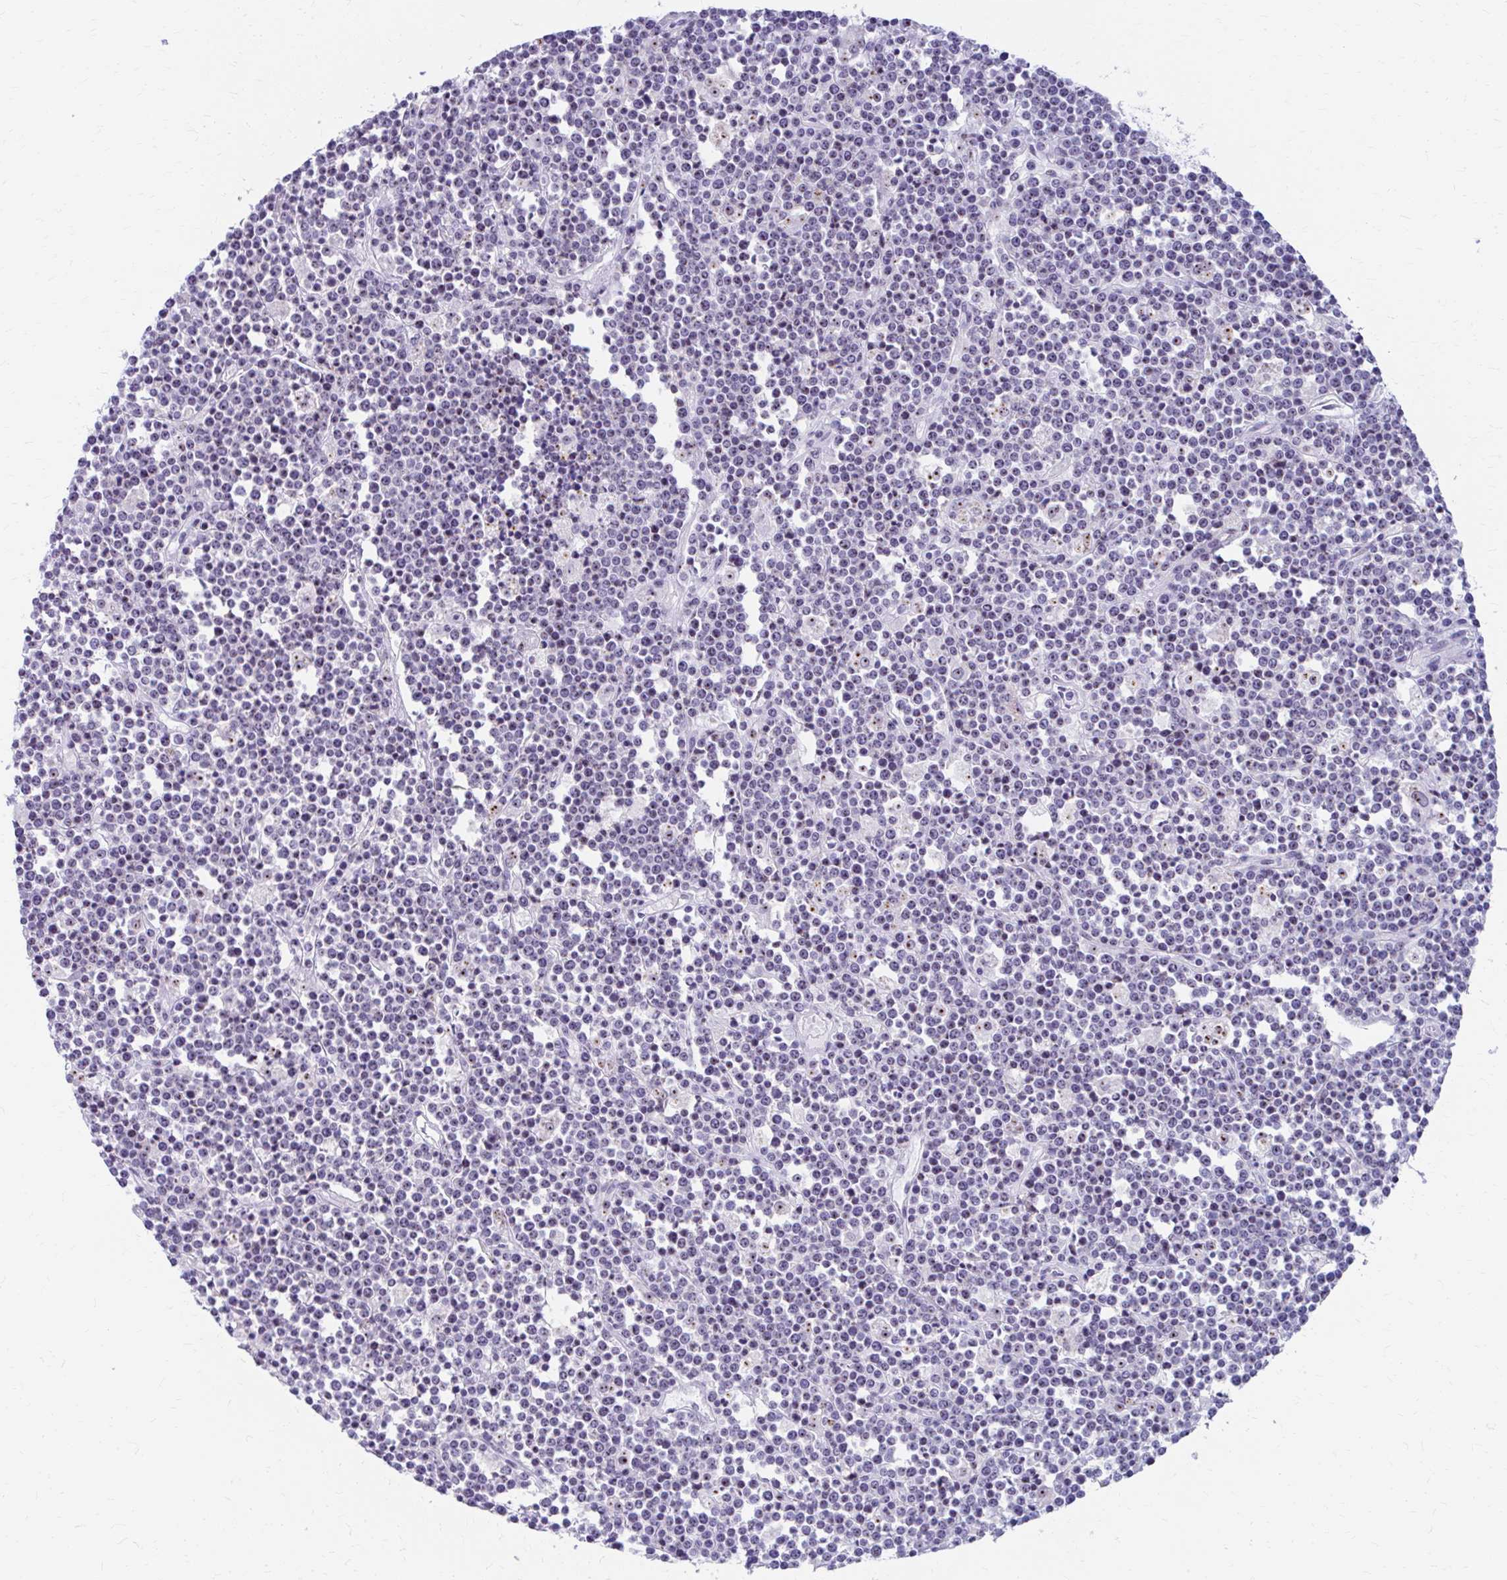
{"staining": {"intensity": "weak", "quantity": "25%-75%", "location": "nuclear"}, "tissue": "lymphoma", "cell_type": "Tumor cells", "image_type": "cancer", "snomed": [{"axis": "morphology", "description": "Malignant lymphoma, non-Hodgkin's type, High grade"}, {"axis": "topography", "description": "Ovary"}], "caption": "Protein analysis of high-grade malignant lymphoma, non-Hodgkin's type tissue shows weak nuclear expression in approximately 25%-75% of tumor cells.", "gene": "FTSJ3", "patient": {"sex": "female", "age": 56}}